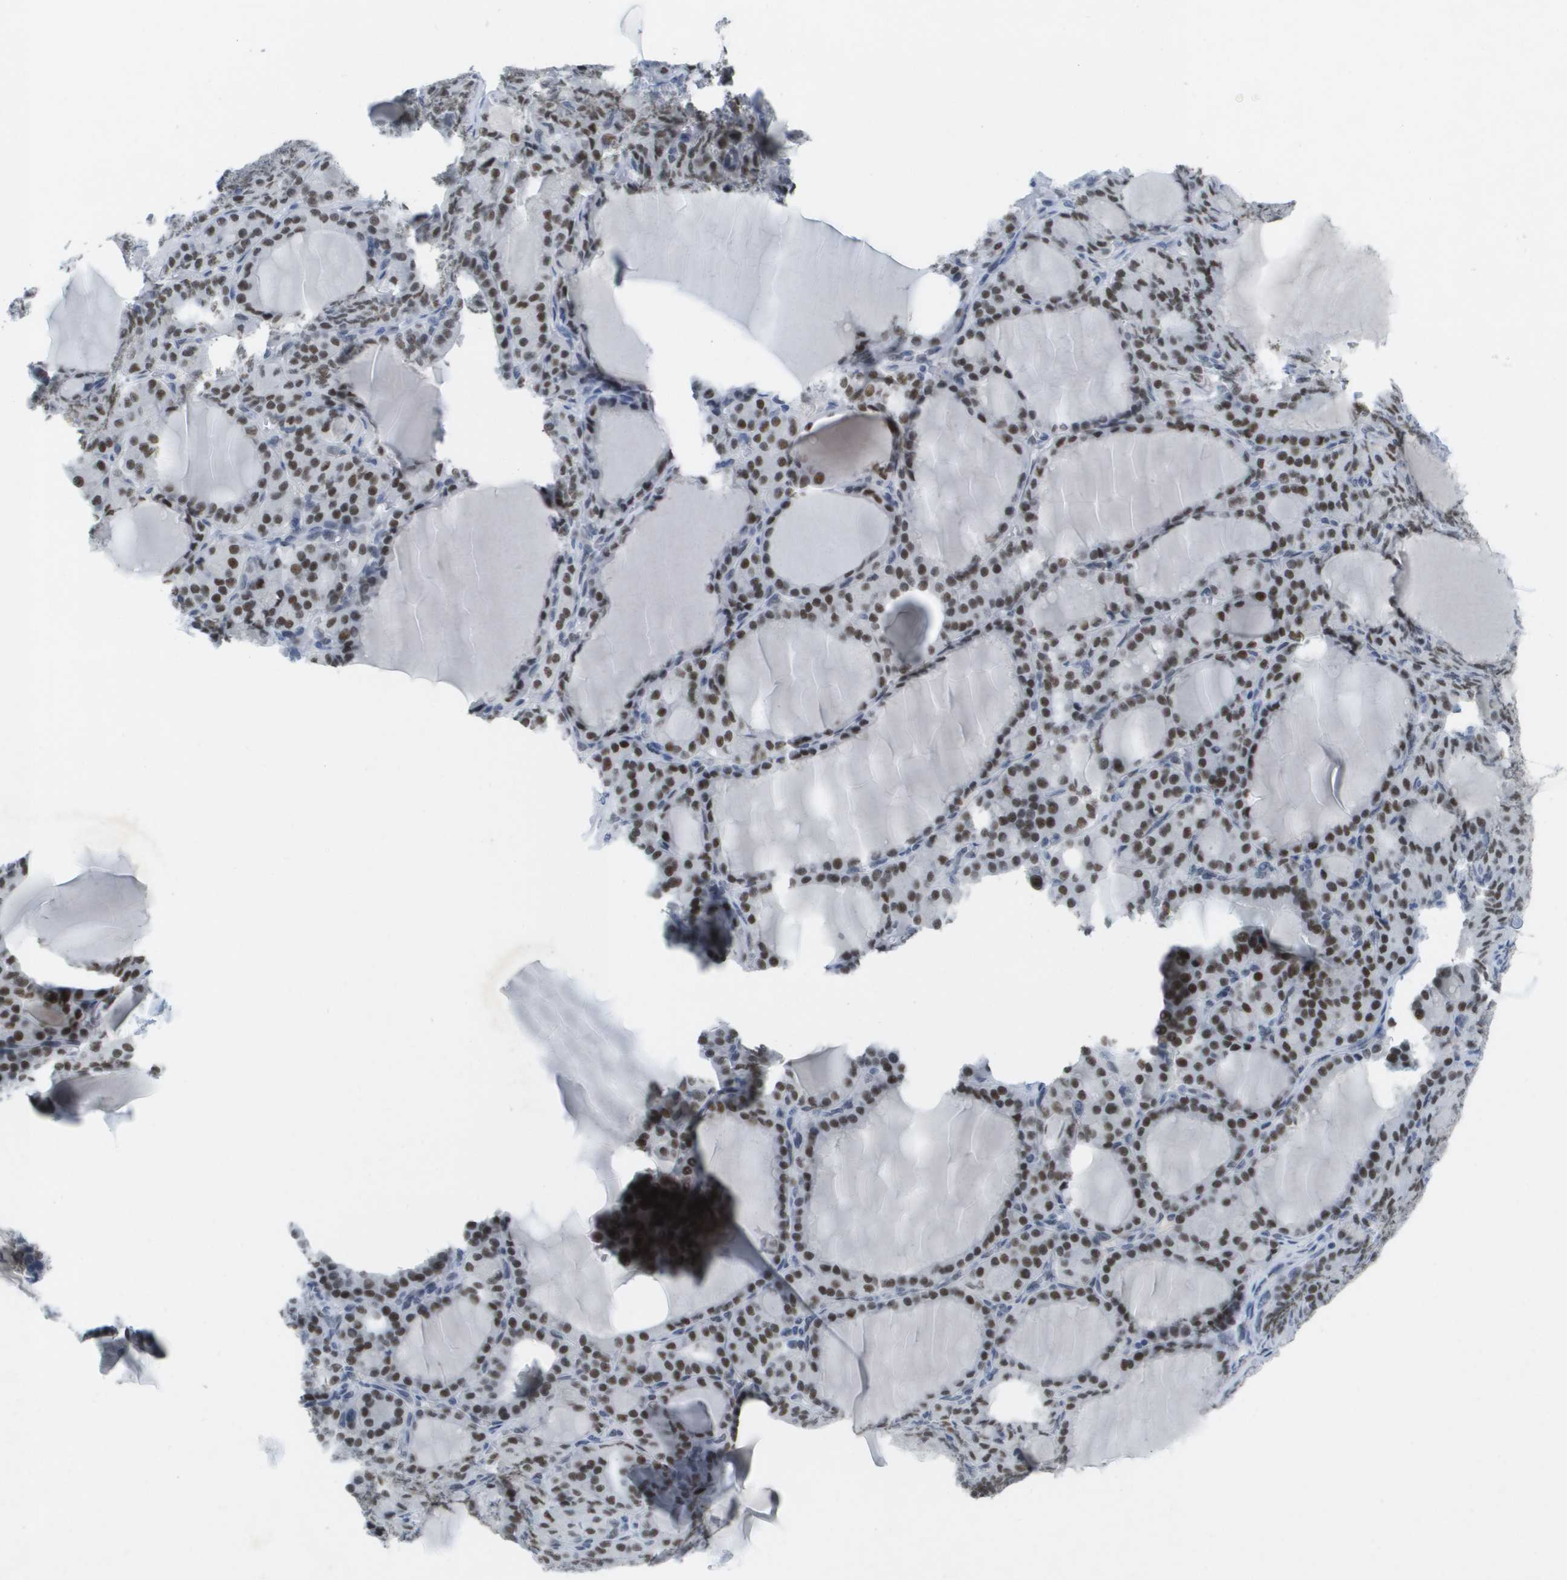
{"staining": {"intensity": "strong", "quantity": ">75%", "location": "nuclear"}, "tissue": "thyroid gland", "cell_type": "Glandular cells", "image_type": "normal", "snomed": [{"axis": "morphology", "description": "Normal tissue, NOS"}, {"axis": "topography", "description": "Thyroid gland"}], "caption": "This micrograph exhibits normal thyroid gland stained with immunohistochemistry (IHC) to label a protein in brown. The nuclear of glandular cells show strong positivity for the protein. Nuclei are counter-stained blue.", "gene": "TP53RK", "patient": {"sex": "female", "age": 28}}